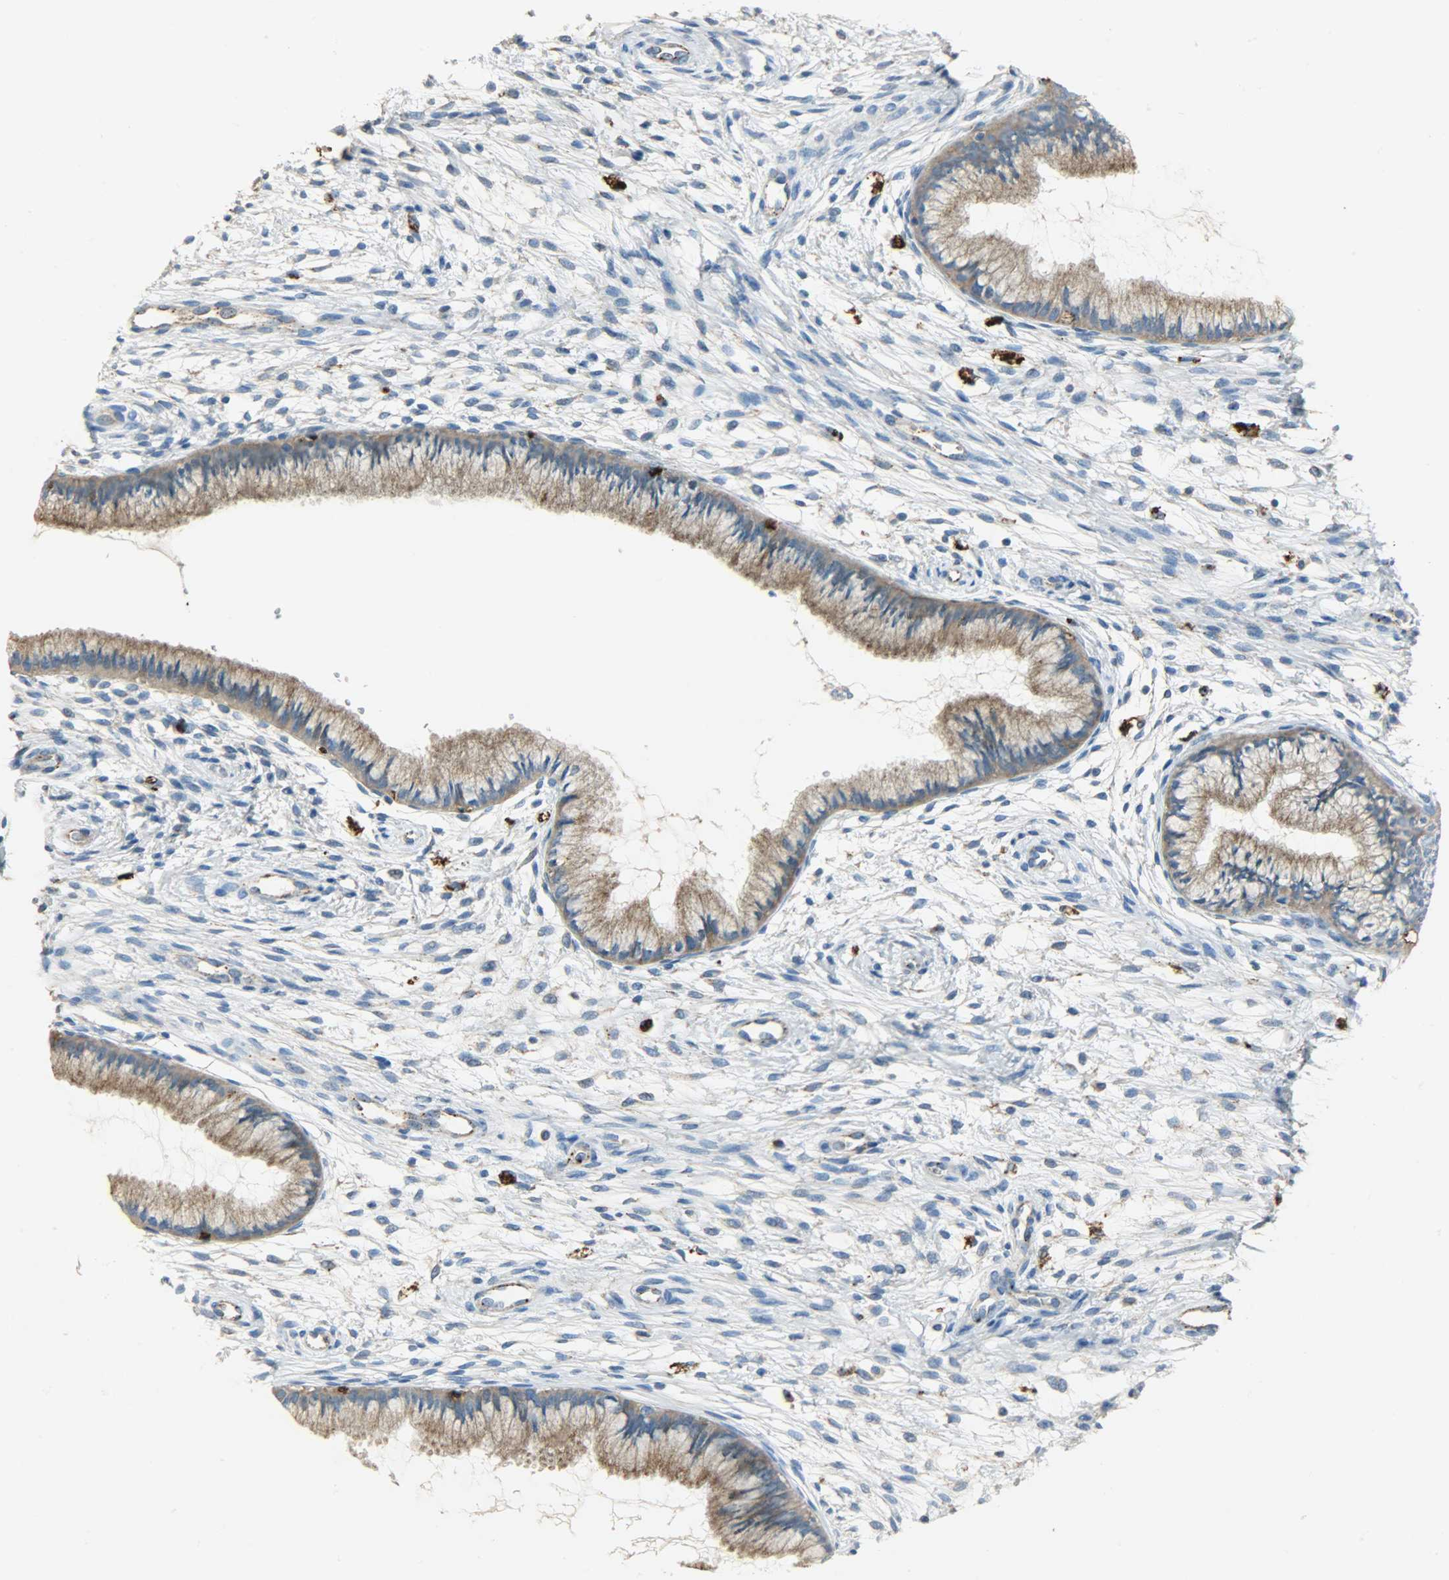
{"staining": {"intensity": "moderate", "quantity": ">75%", "location": "cytoplasmic/membranous"}, "tissue": "cervix", "cell_type": "Glandular cells", "image_type": "normal", "snomed": [{"axis": "morphology", "description": "Normal tissue, NOS"}, {"axis": "topography", "description": "Cervix"}], "caption": "Glandular cells display moderate cytoplasmic/membranous expression in approximately >75% of cells in normal cervix.", "gene": "ASAH1", "patient": {"sex": "female", "age": 39}}